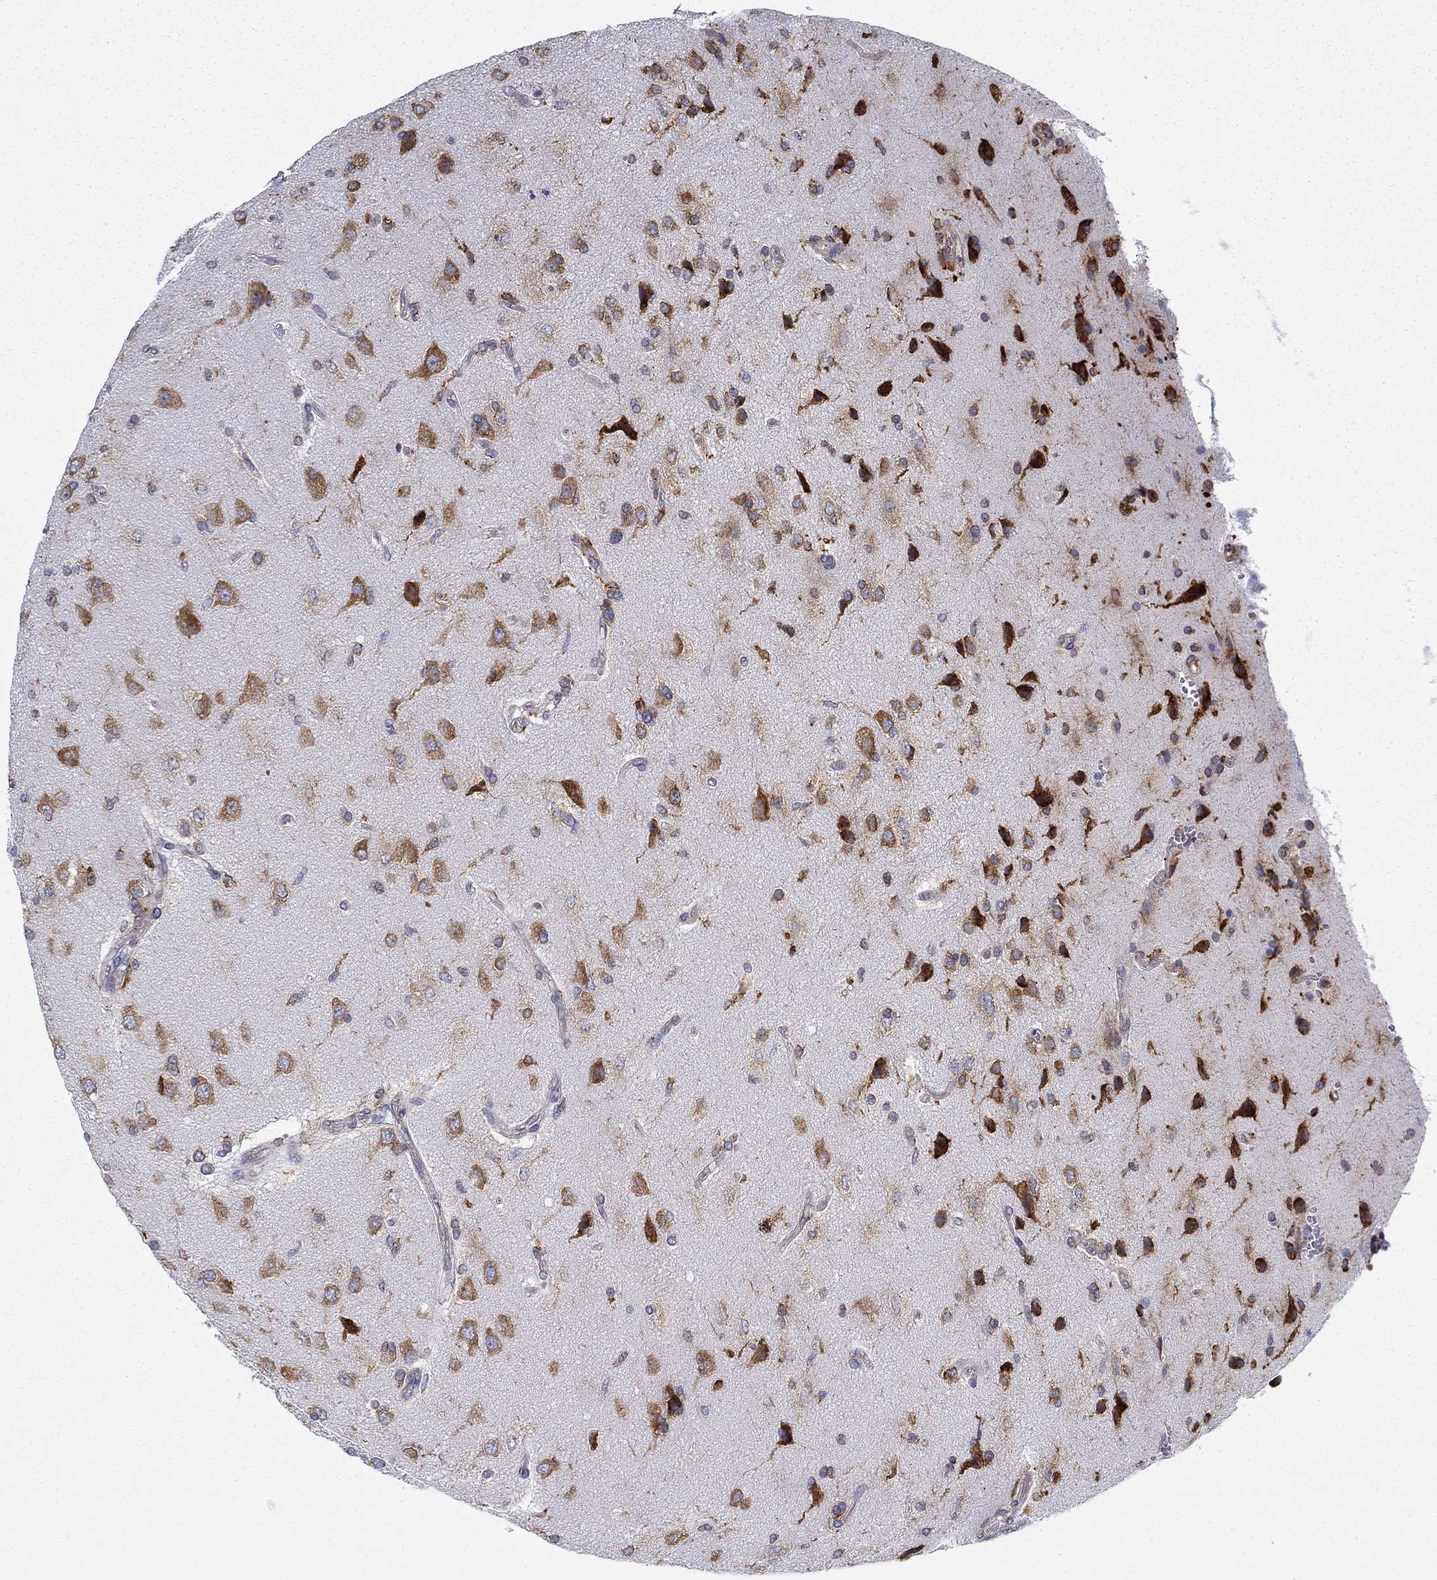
{"staining": {"intensity": "moderate", "quantity": "<25%", "location": "cytoplasmic/membranous"}, "tissue": "glioma", "cell_type": "Tumor cells", "image_type": "cancer", "snomed": [{"axis": "morphology", "description": "Glioma, malignant, High grade"}, {"axis": "topography", "description": "Brain"}], "caption": "Malignant glioma (high-grade) tissue reveals moderate cytoplasmic/membranous positivity in approximately <25% of tumor cells The staining is performed using DAB brown chromogen to label protein expression. The nuclei are counter-stained blue using hematoxylin.", "gene": "FXR1", "patient": {"sex": "male", "age": 56}}